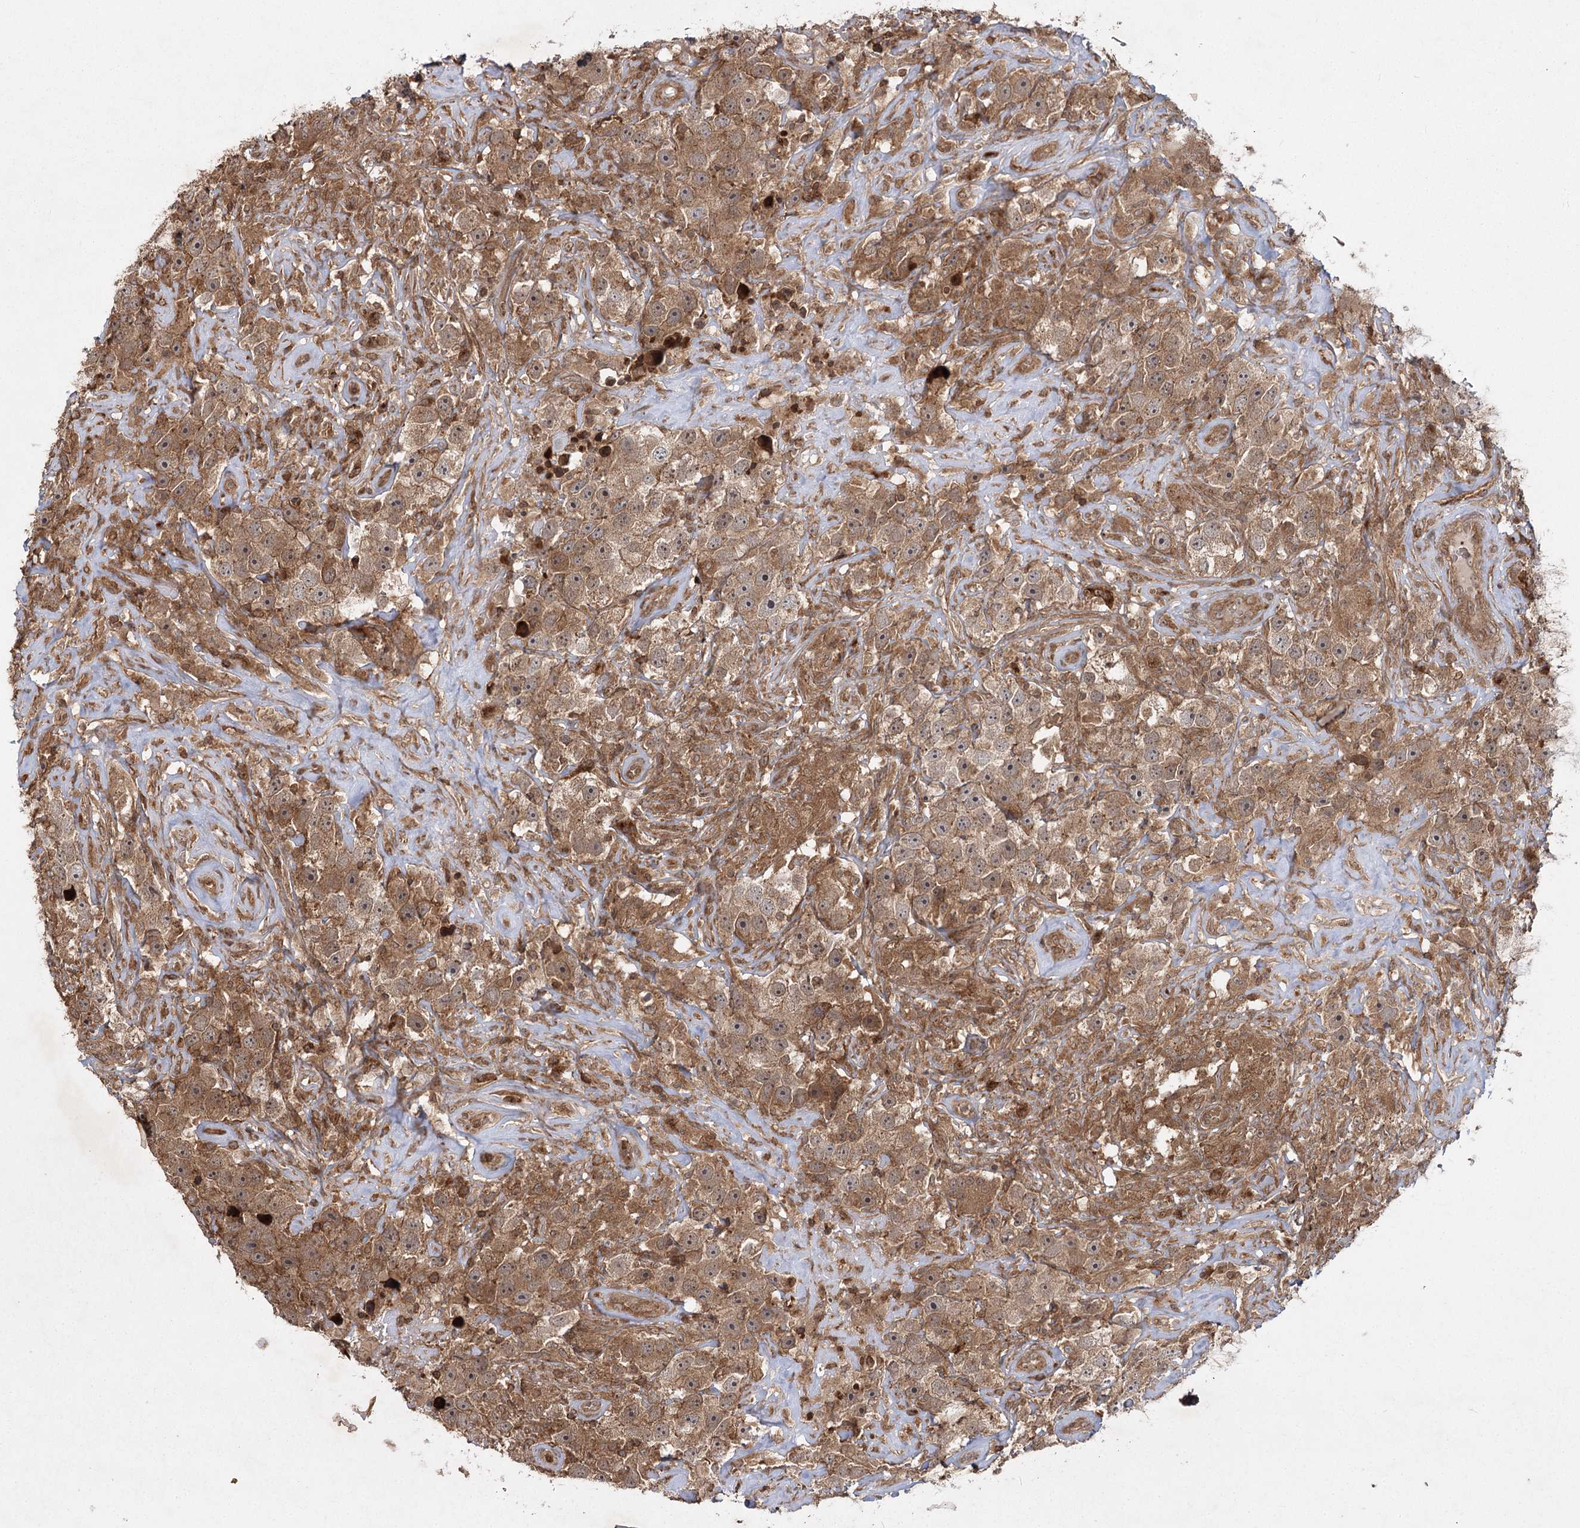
{"staining": {"intensity": "moderate", "quantity": ">75%", "location": "cytoplasmic/membranous"}, "tissue": "testis cancer", "cell_type": "Tumor cells", "image_type": "cancer", "snomed": [{"axis": "morphology", "description": "Seminoma, NOS"}, {"axis": "topography", "description": "Testis"}], "caption": "The image displays a brown stain indicating the presence of a protein in the cytoplasmic/membranous of tumor cells in testis cancer. The staining is performed using DAB brown chromogen to label protein expression. The nuclei are counter-stained blue using hematoxylin.", "gene": "MDFIC", "patient": {"sex": "male", "age": 49}}